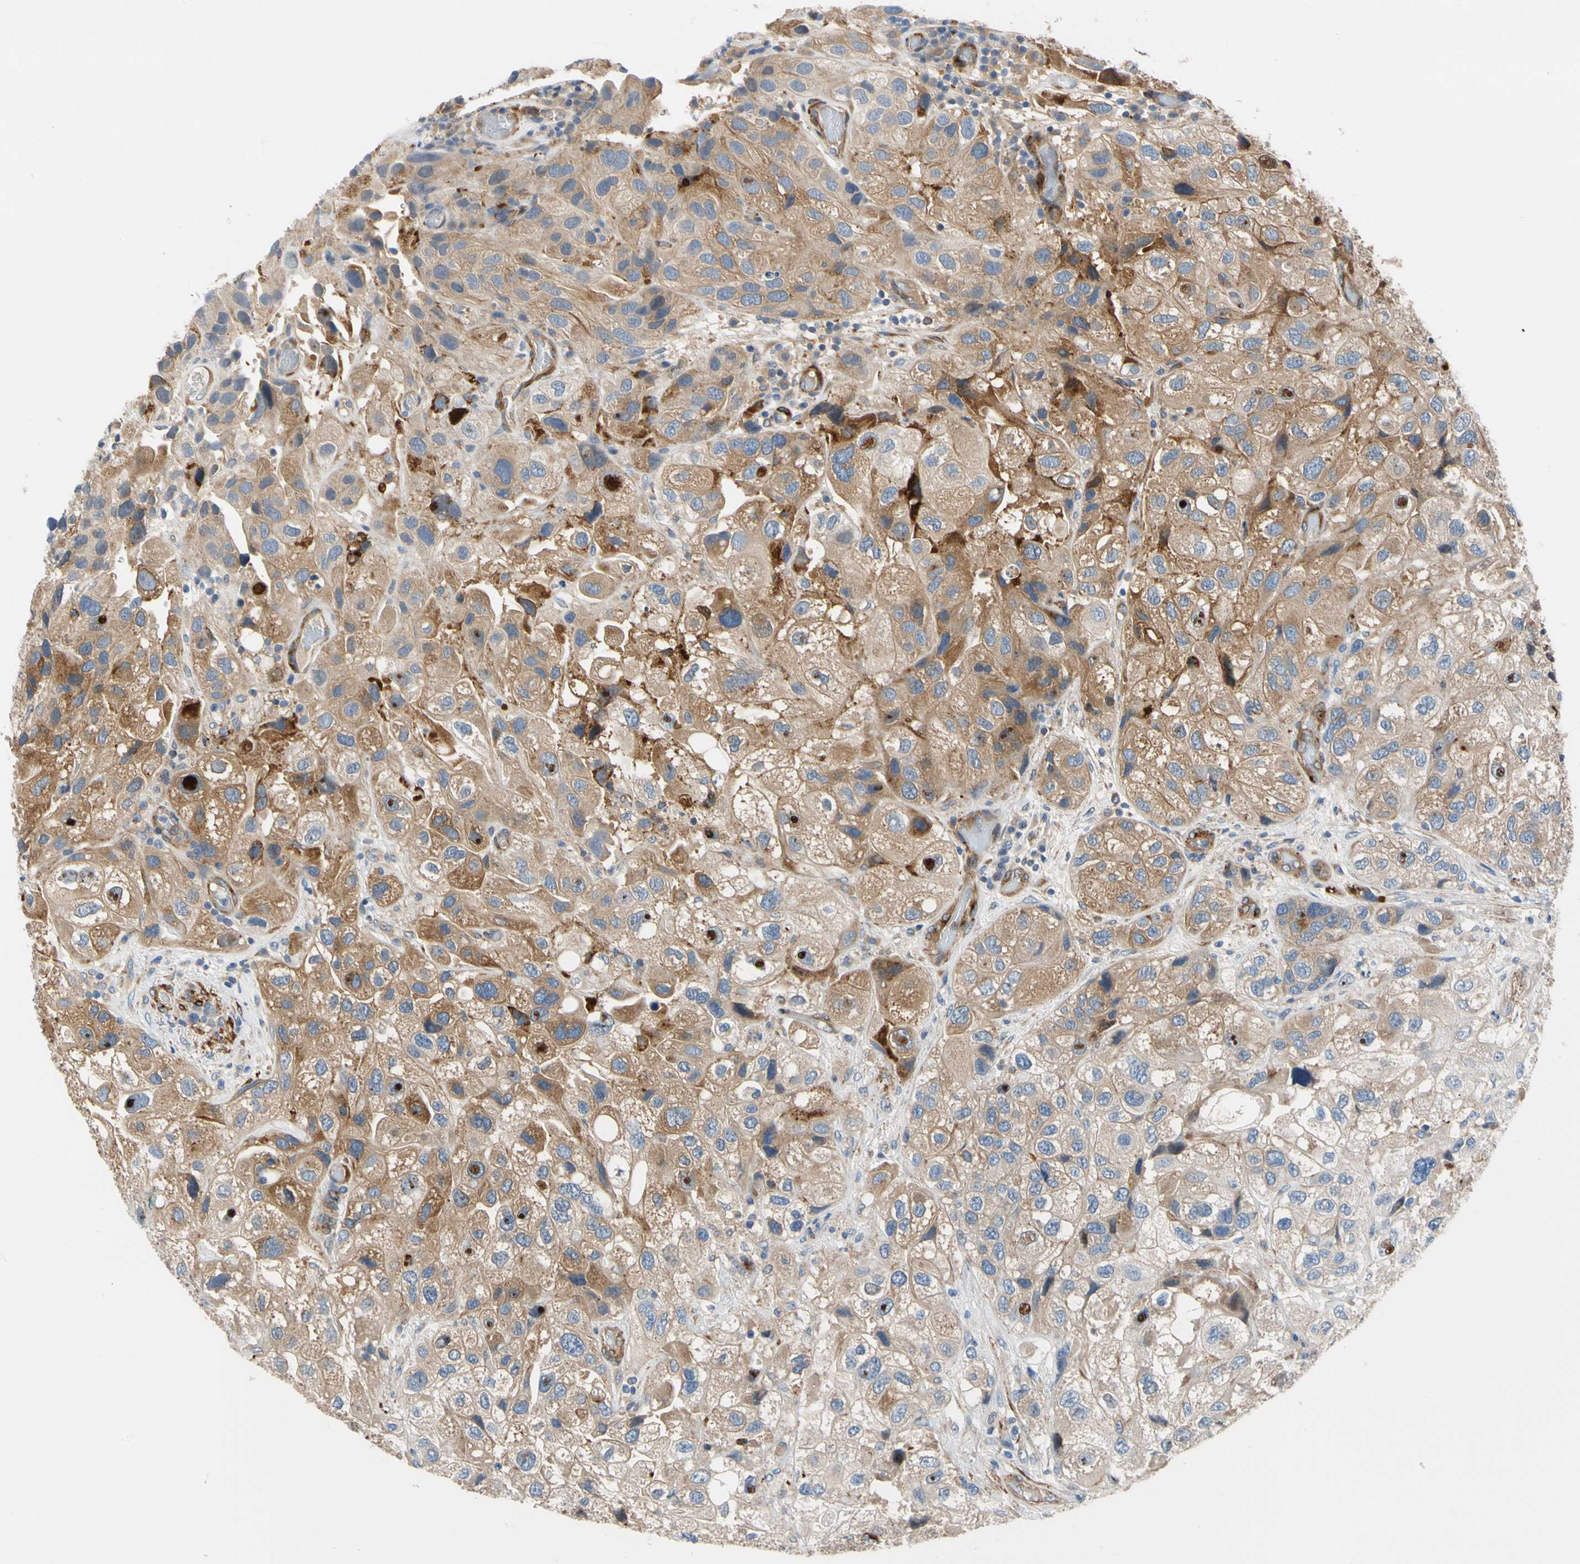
{"staining": {"intensity": "weak", "quantity": "25%-75%", "location": "cytoplasmic/membranous"}, "tissue": "urothelial cancer", "cell_type": "Tumor cells", "image_type": "cancer", "snomed": [{"axis": "morphology", "description": "Urothelial carcinoma, High grade"}, {"axis": "topography", "description": "Urinary bladder"}], "caption": "The photomicrograph exhibits a brown stain indicating the presence of a protein in the cytoplasmic/membranous of tumor cells in urothelial cancer.", "gene": "ENTREP3", "patient": {"sex": "female", "age": 64}}